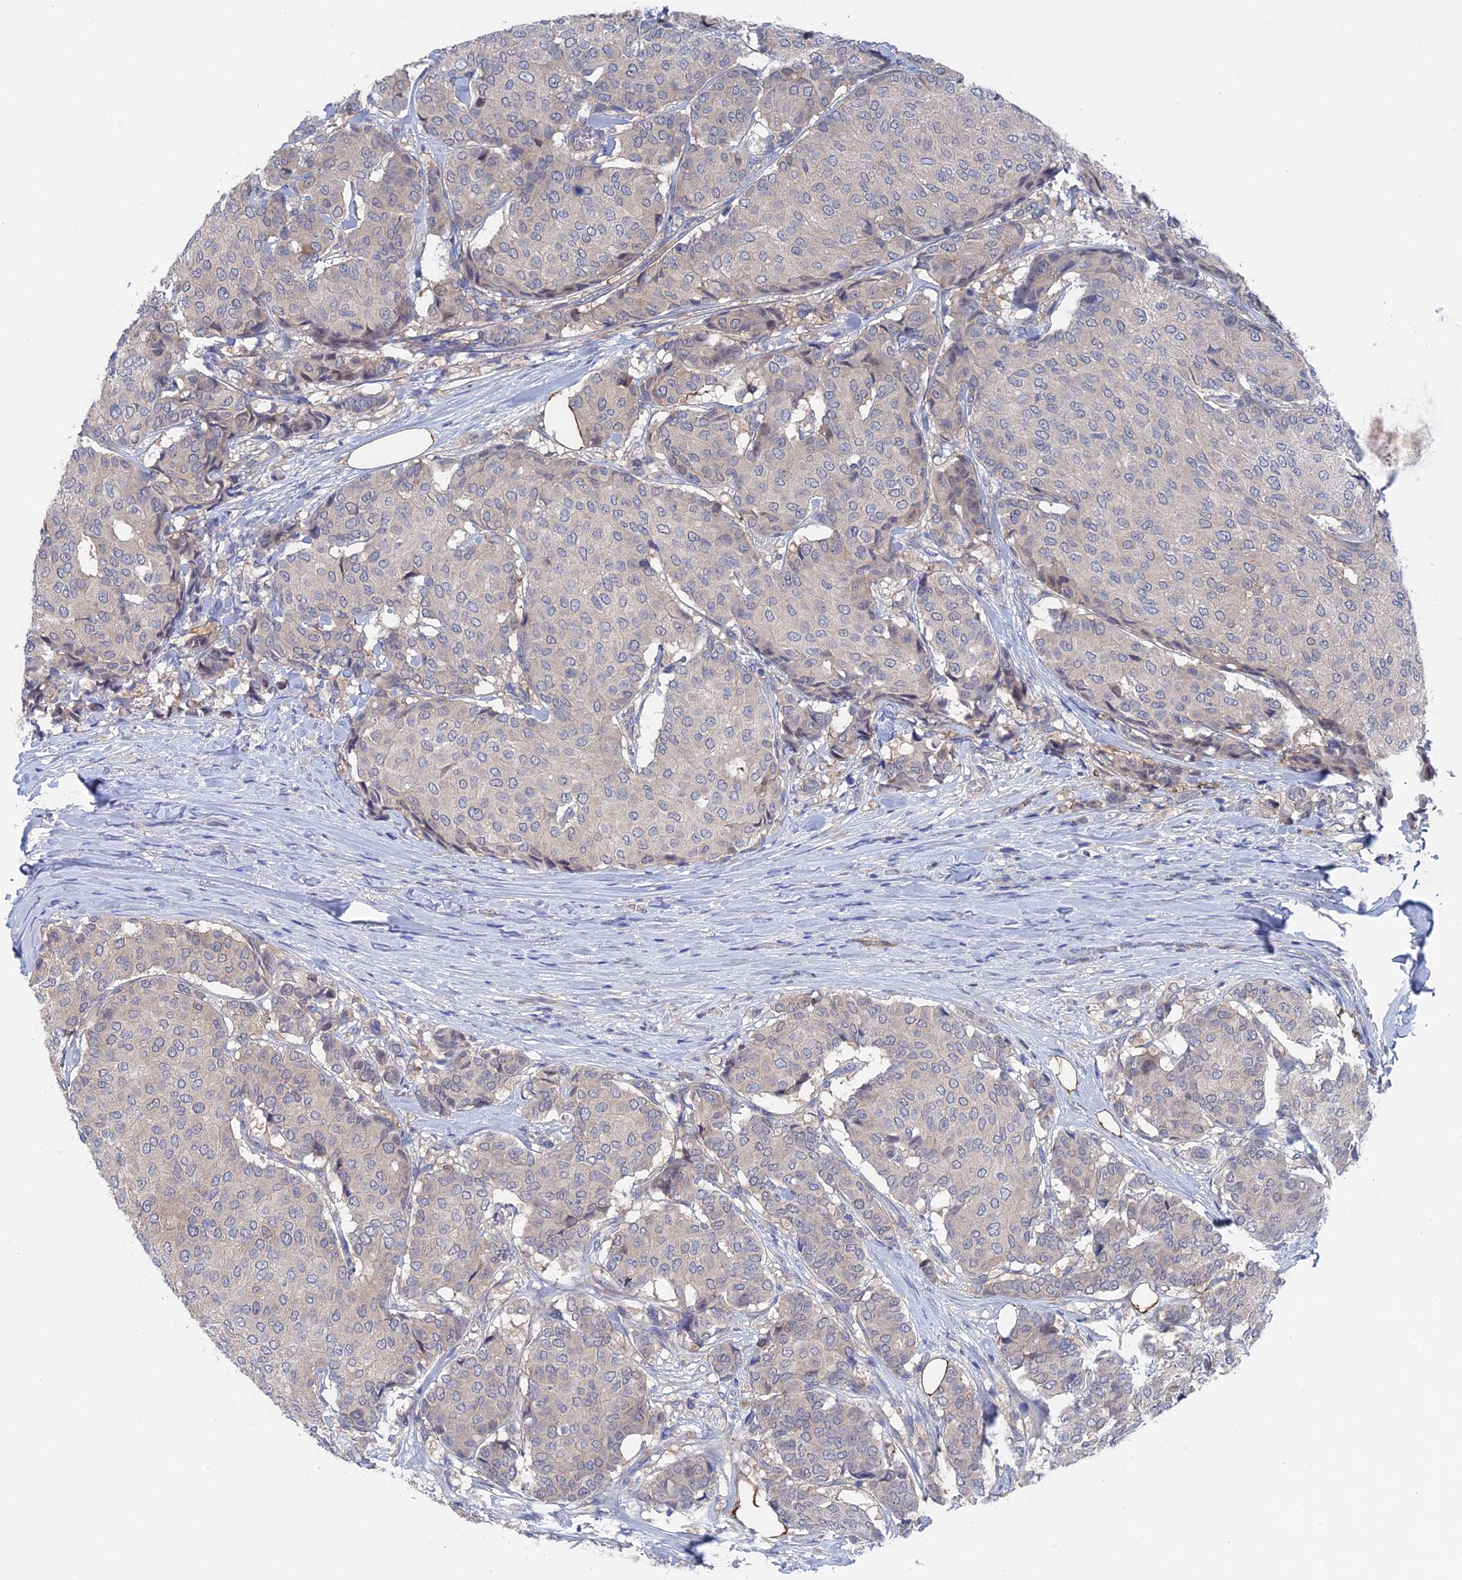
{"staining": {"intensity": "negative", "quantity": "none", "location": "none"}, "tissue": "breast cancer", "cell_type": "Tumor cells", "image_type": "cancer", "snomed": [{"axis": "morphology", "description": "Duct carcinoma"}, {"axis": "topography", "description": "Breast"}], "caption": "Immunohistochemistry (IHC) of invasive ductal carcinoma (breast) shows no expression in tumor cells.", "gene": "MTHFSD", "patient": {"sex": "female", "age": 75}}